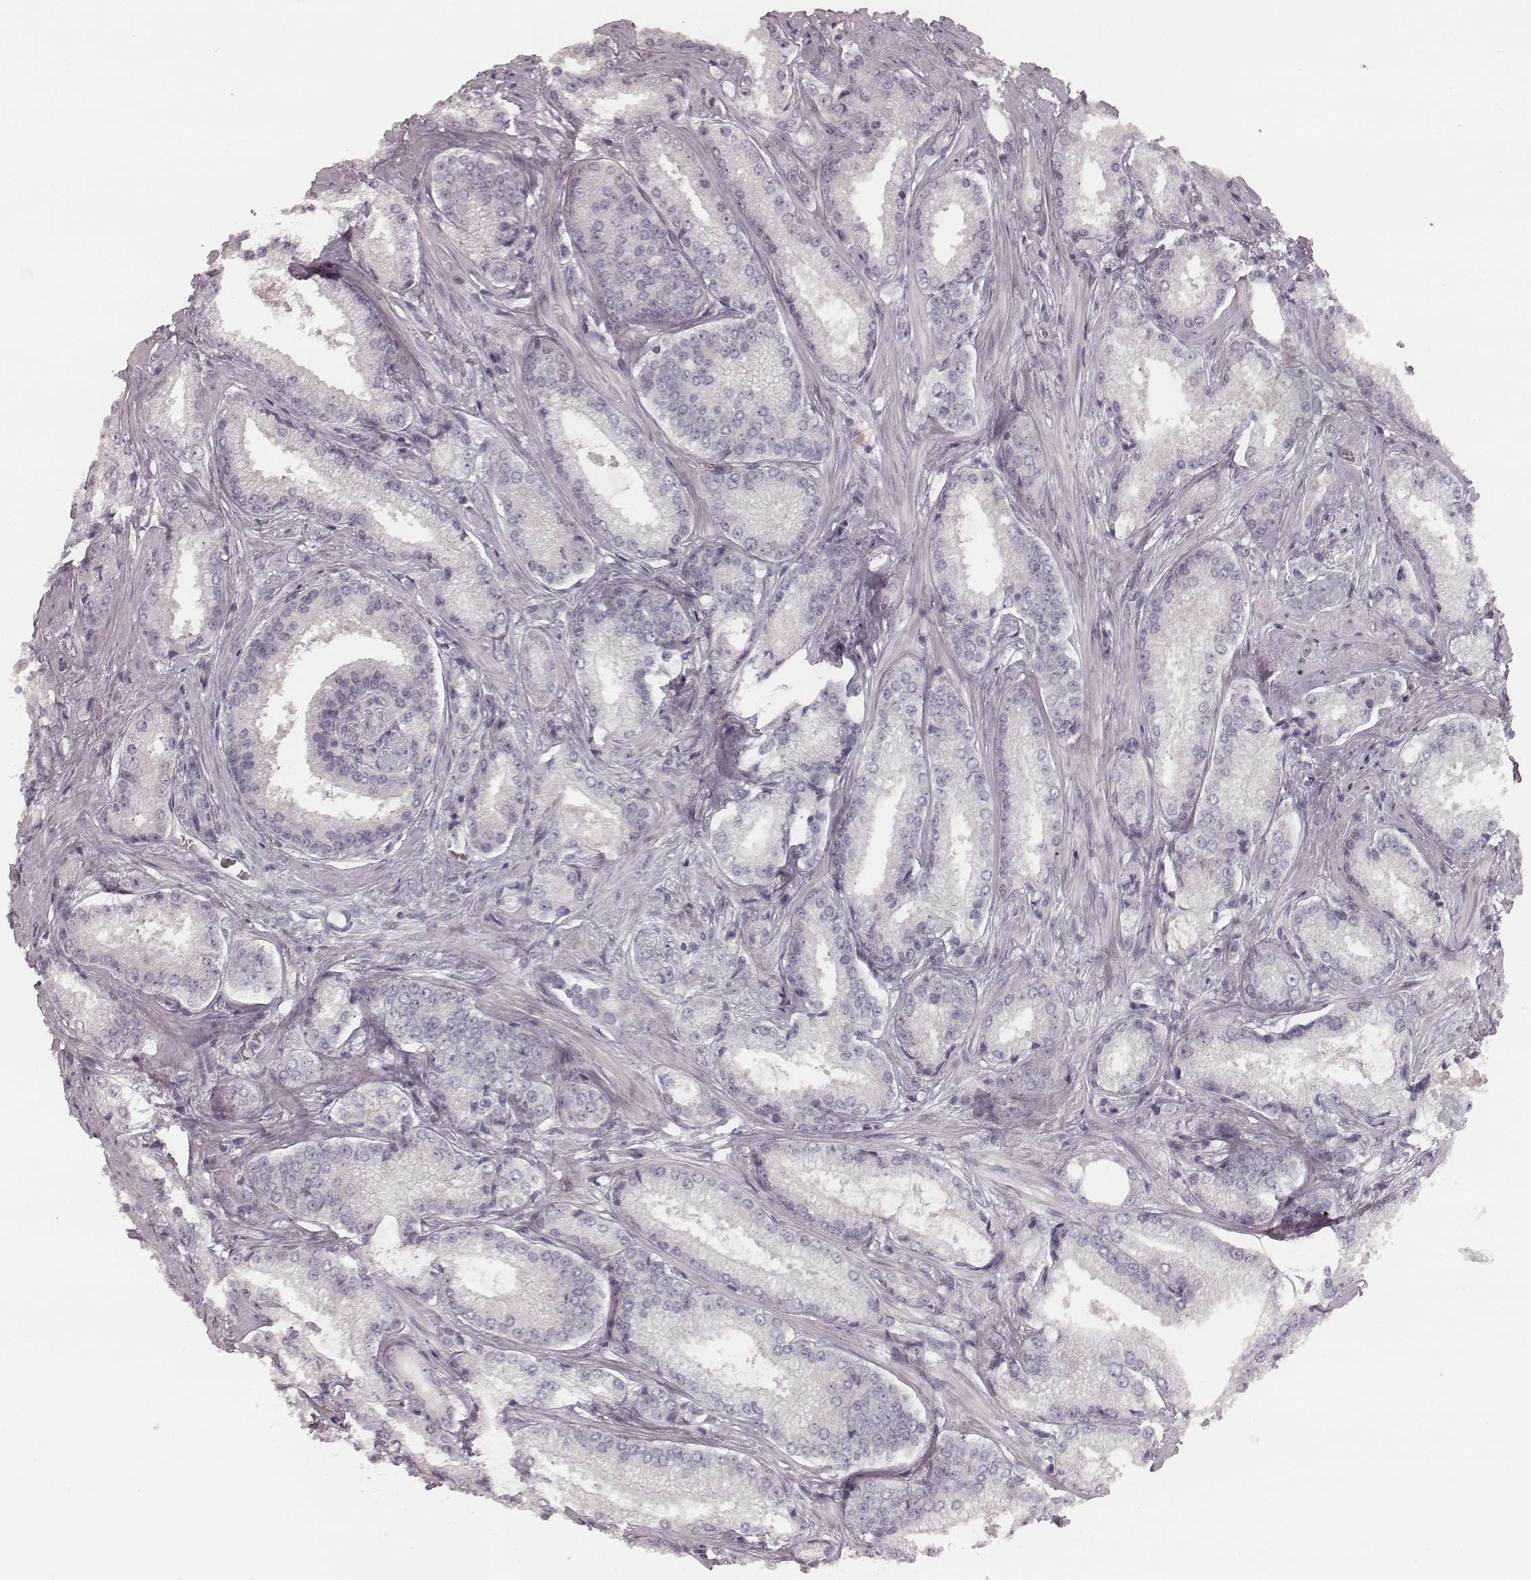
{"staining": {"intensity": "negative", "quantity": "none", "location": "none"}, "tissue": "prostate cancer", "cell_type": "Tumor cells", "image_type": "cancer", "snomed": [{"axis": "morphology", "description": "Adenocarcinoma, Low grade"}, {"axis": "topography", "description": "Prostate"}], "caption": "IHC micrograph of adenocarcinoma (low-grade) (prostate) stained for a protein (brown), which displays no positivity in tumor cells. (Stains: DAB (3,3'-diaminobenzidine) immunohistochemistry with hematoxylin counter stain, Microscopy: brightfield microscopy at high magnification).", "gene": "ACACB", "patient": {"sex": "male", "age": 56}}